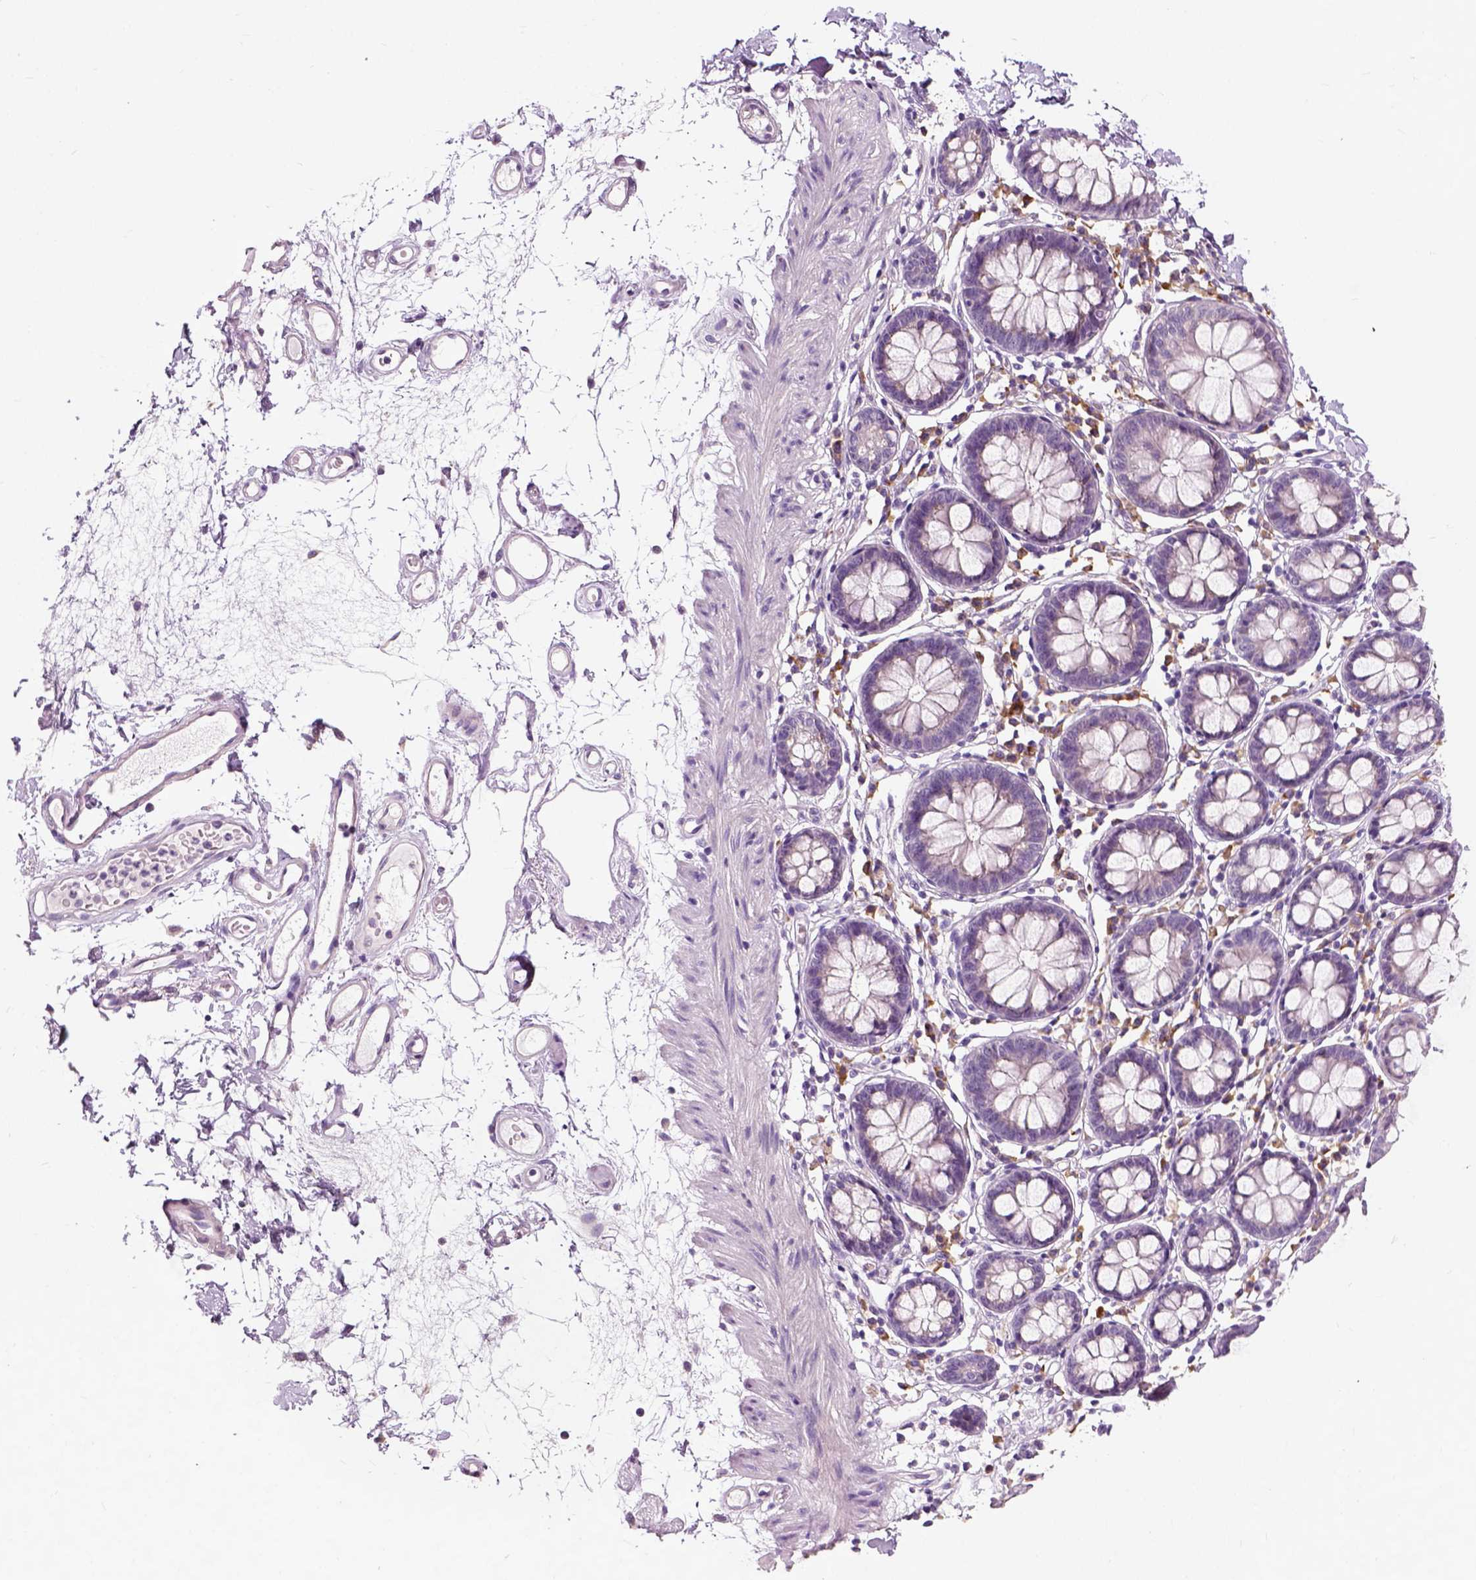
{"staining": {"intensity": "negative", "quantity": "none", "location": "none"}, "tissue": "colon", "cell_type": "Endothelial cells", "image_type": "normal", "snomed": [{"axis": "morphology", "description": "Normal tissue, NOS"}, {"axis": "topography", "description": "Colon"}], "caption": "This is a micrograph of IHC staining of unremarkable colon, which shows no positivity in endothelial cells. The staining is performed using DAB brown chromogen with nuclei counter-stained in using hematoxylin.", "gene": "TRIM72", "patient": {"sex": "female", "age": 84}}